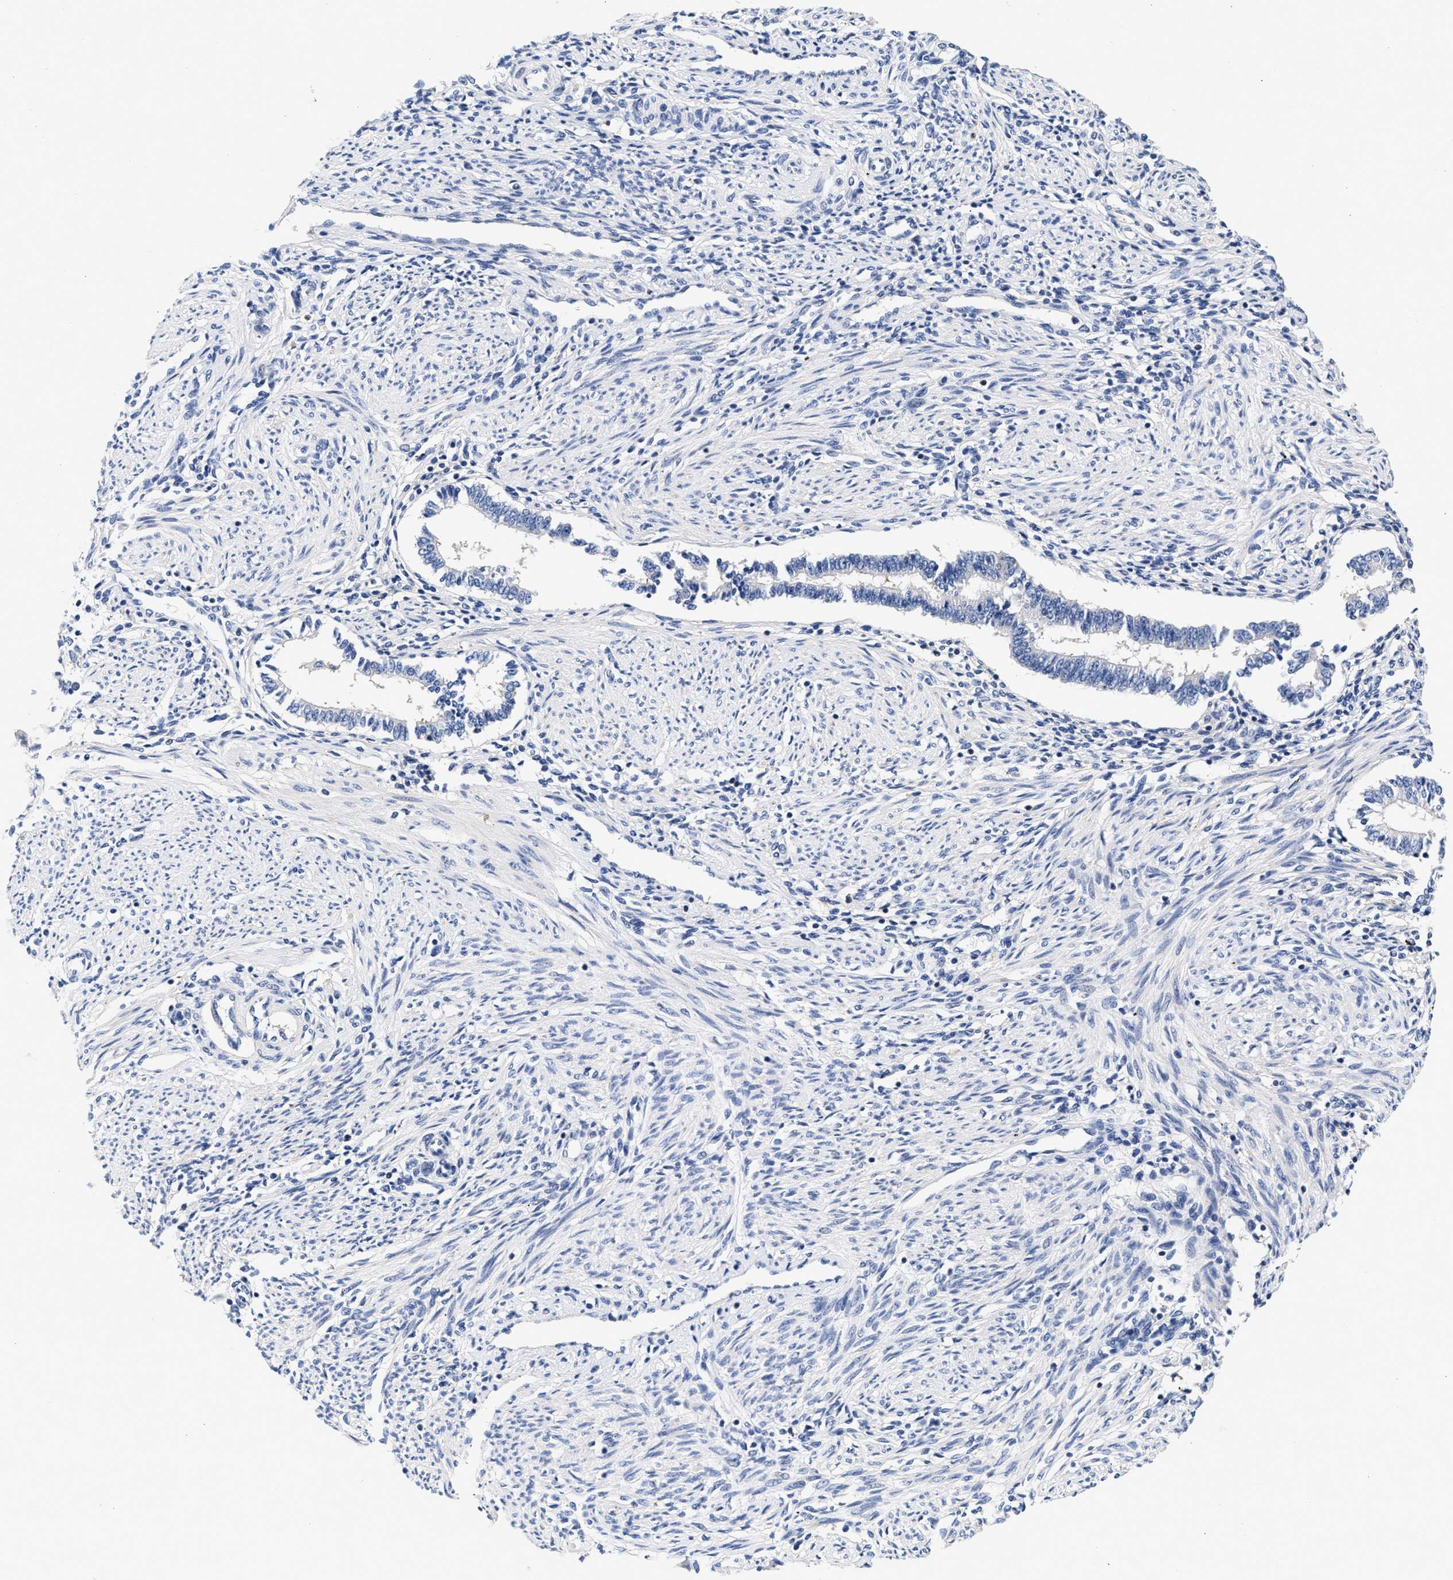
{"staining": {"intensity": "negative", "quantity": "none", "location": "none"}, "tissue": "endometrium", "cell_type": "Cells in endometrial stroma", "image_type": "normal", "snomed": [{"axis": "morphology", "description": "Normal tissue, NOS"}, {"axis": "topography", "description": "Endometrium"}], "caption": "The image exhibits no significant expression in cells in endometrial stroma of endometrium.", "gene": "GNAI3", "patient": {"sex": "female", "age": 42}}